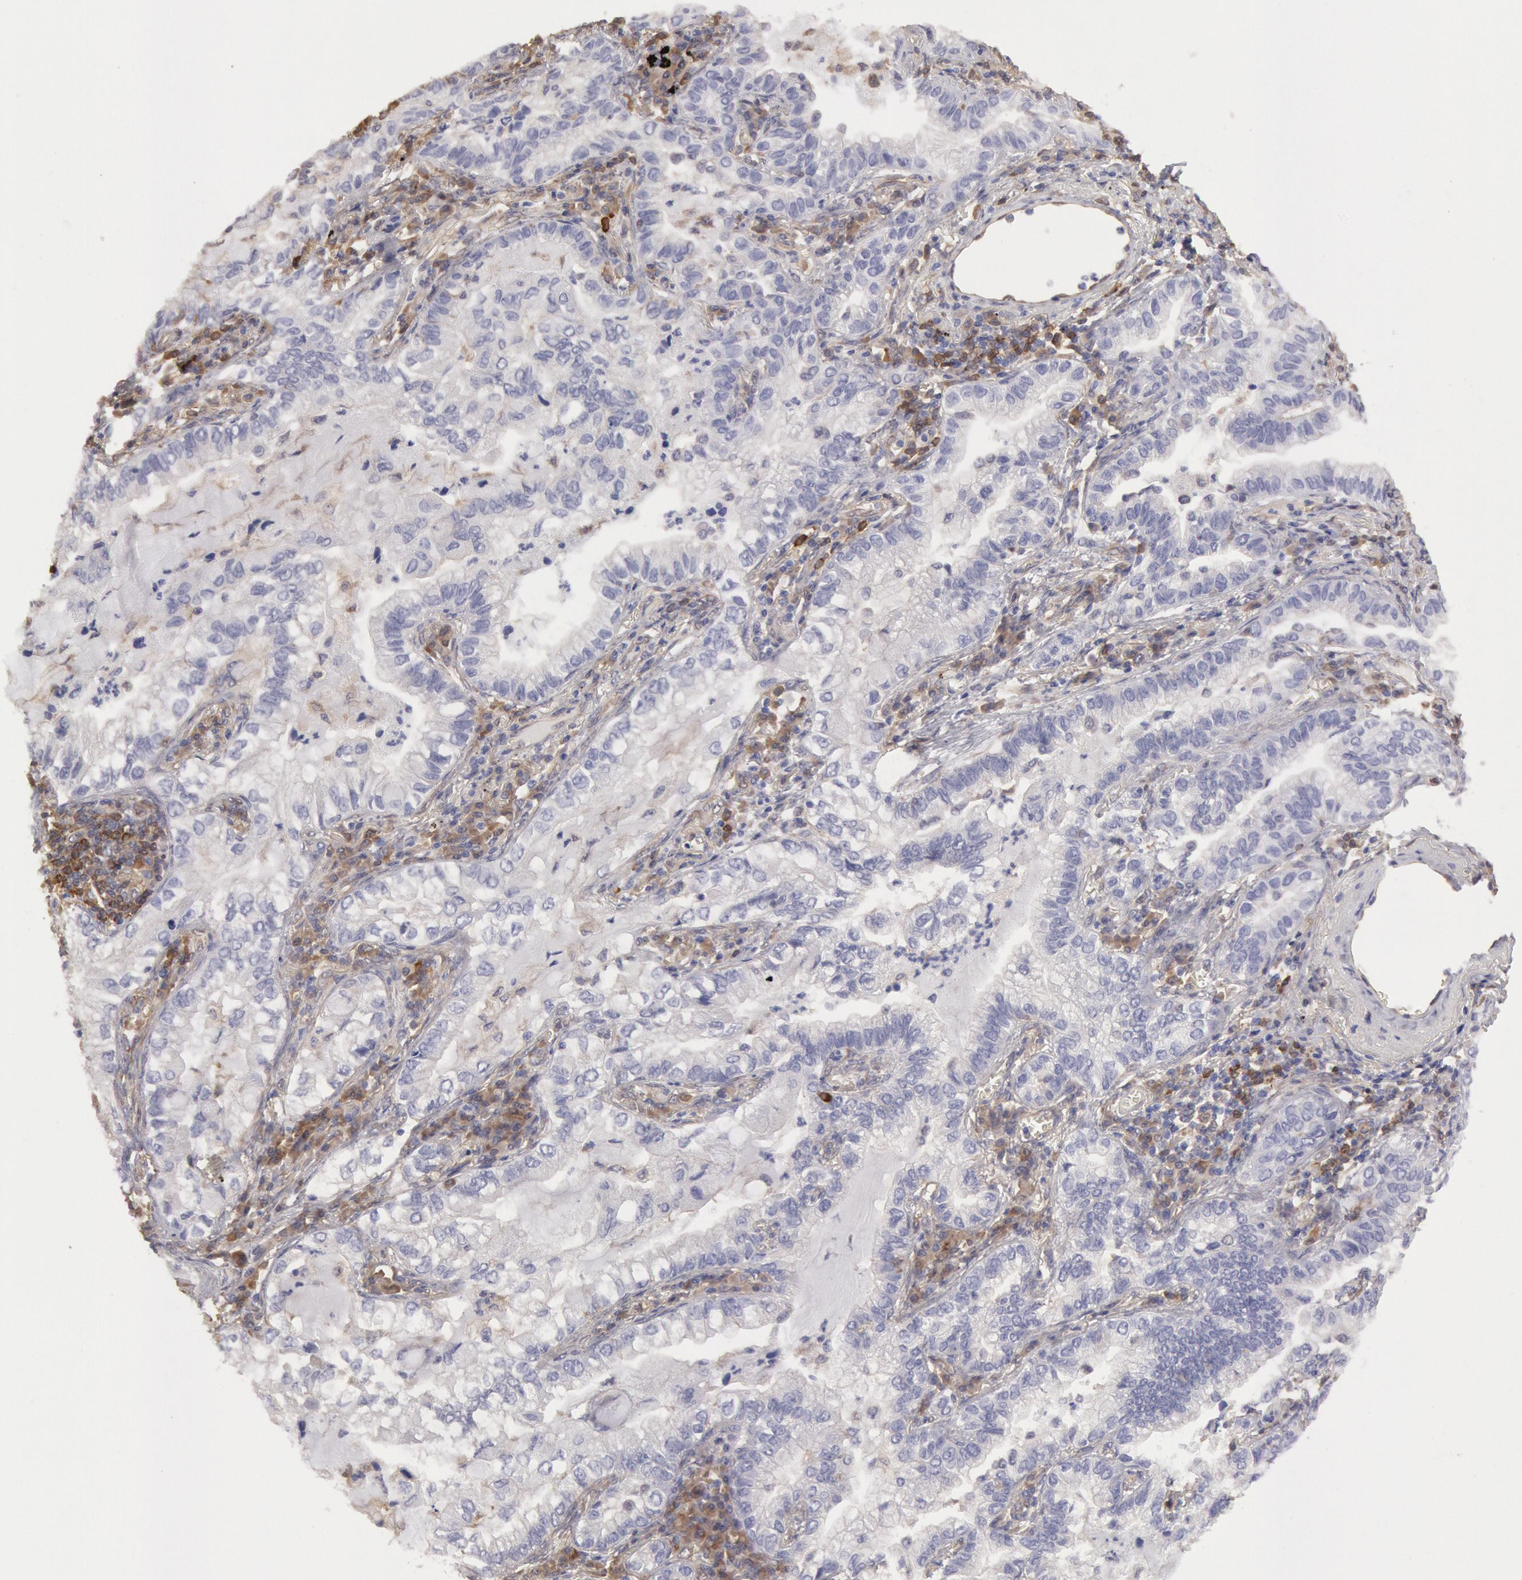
{"staining": {"intensity": "negative", "quantity": "none", "location": "none"}, "tissue": "lung cancer", "cell_type": "Tumor cells", "image_type": "cancer", "snomed": [{"axis": "morphology", "description": "Adenocarcinoma, NOS"}, {"axis": "topography", "description": "Lung"}], "caption": "Human lung cancer (adenocarcinoma) stained for a protein using immunohistochemistry (IHC) demonstrates no positivity in tumor cells.", "gene": "CCDC50", "patient": {"sex": "female", "age": 50}}